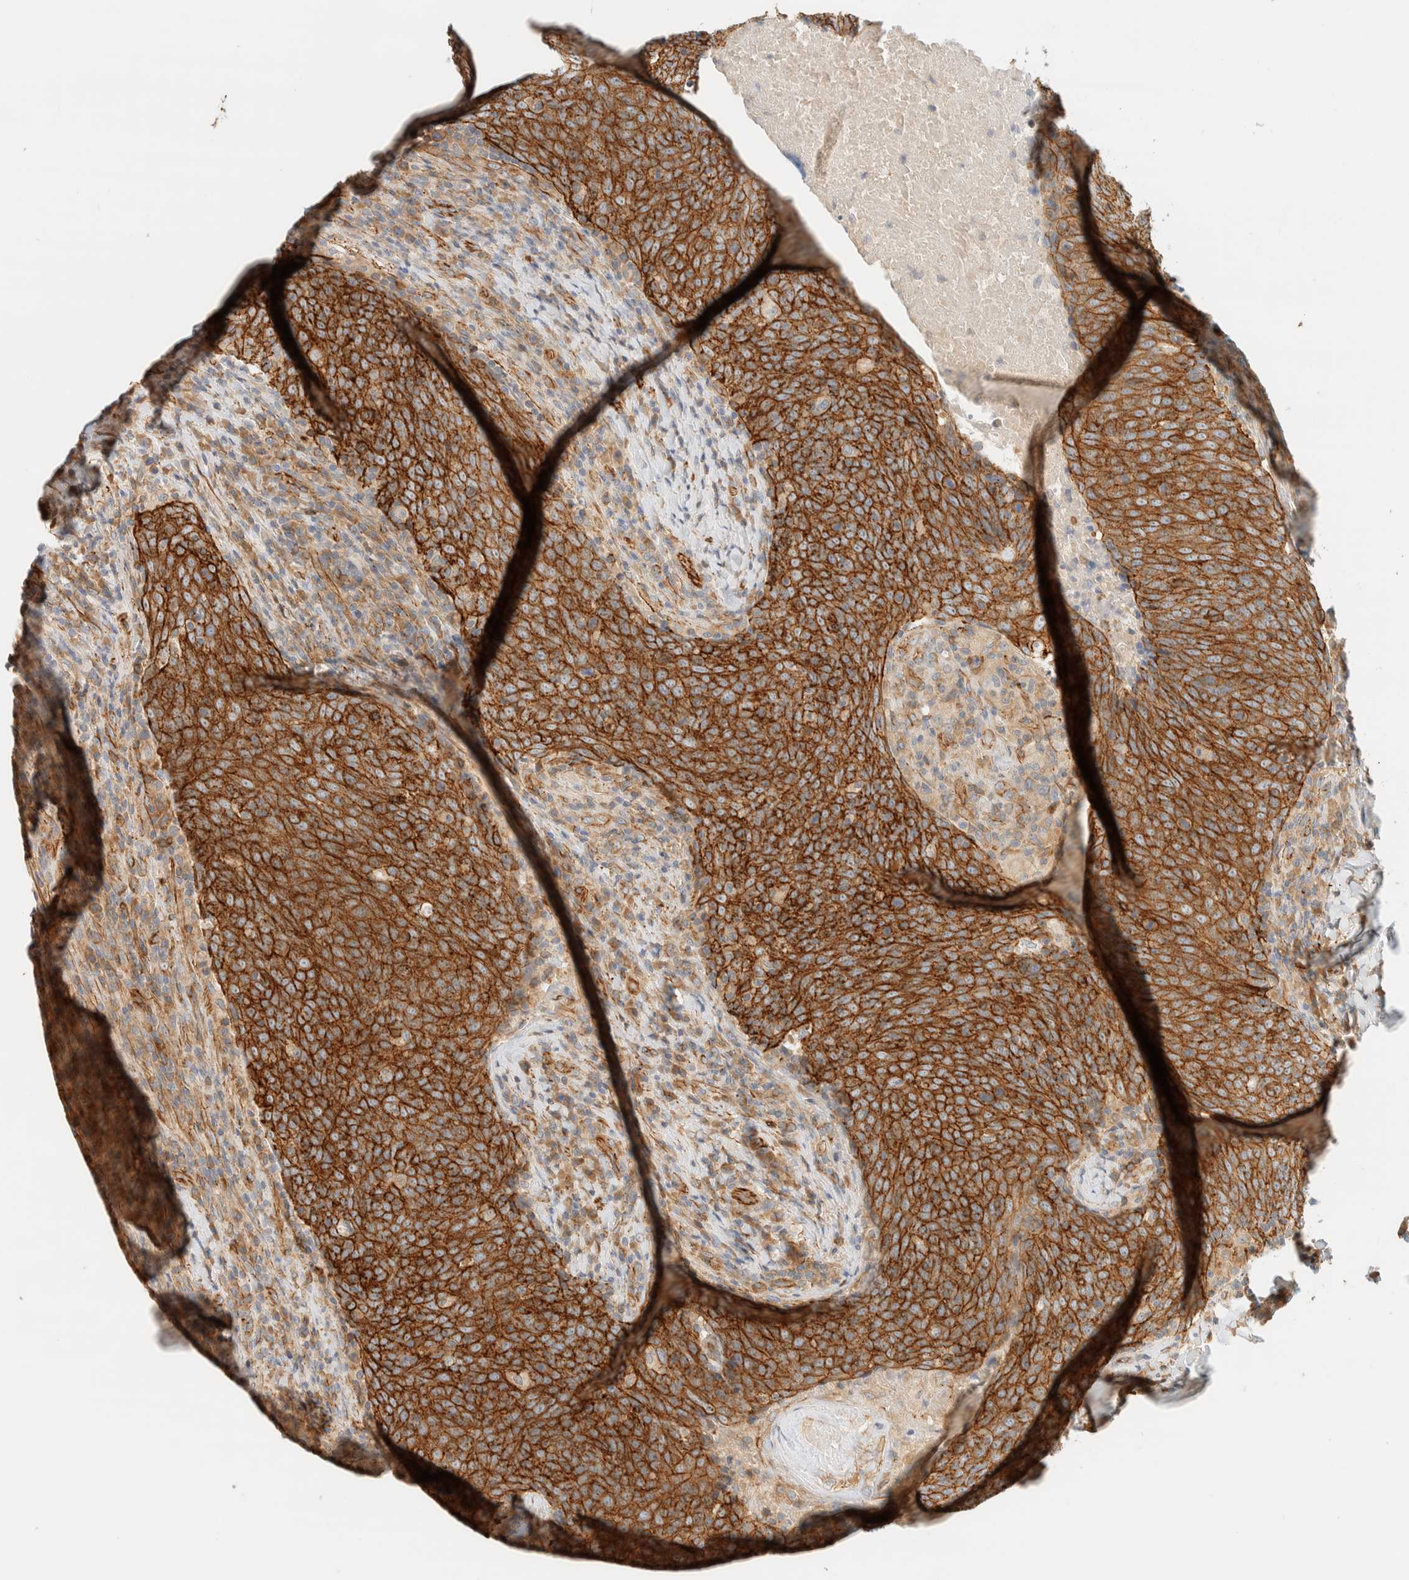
{"staining": {"intensity": "moderate", "quantity": ">75%", "location": "cytoplasmic/membranous"}, "tissue": "head and neck cancer", "cell_type": "Tumor cells", "image_type": "cancer", "snomed": [{"axis": "morphology", "description": "Squamous cell carcinoma, NOS"}, {"axis": "morphology", "description": "Squamous cell carcinoma, metastatic, NOS"}, {"axis": "topography", "description": "Lymph node"}, {"axis": "topography", "description": "Head-Neck"}], "caption": "Moderate cytoplasmic/membranous protein positivity is present in about >75% of tumor cells in head and neck cancer.", "gene": "LIMA1", "patient": {"sex": "male", "age": 62}}